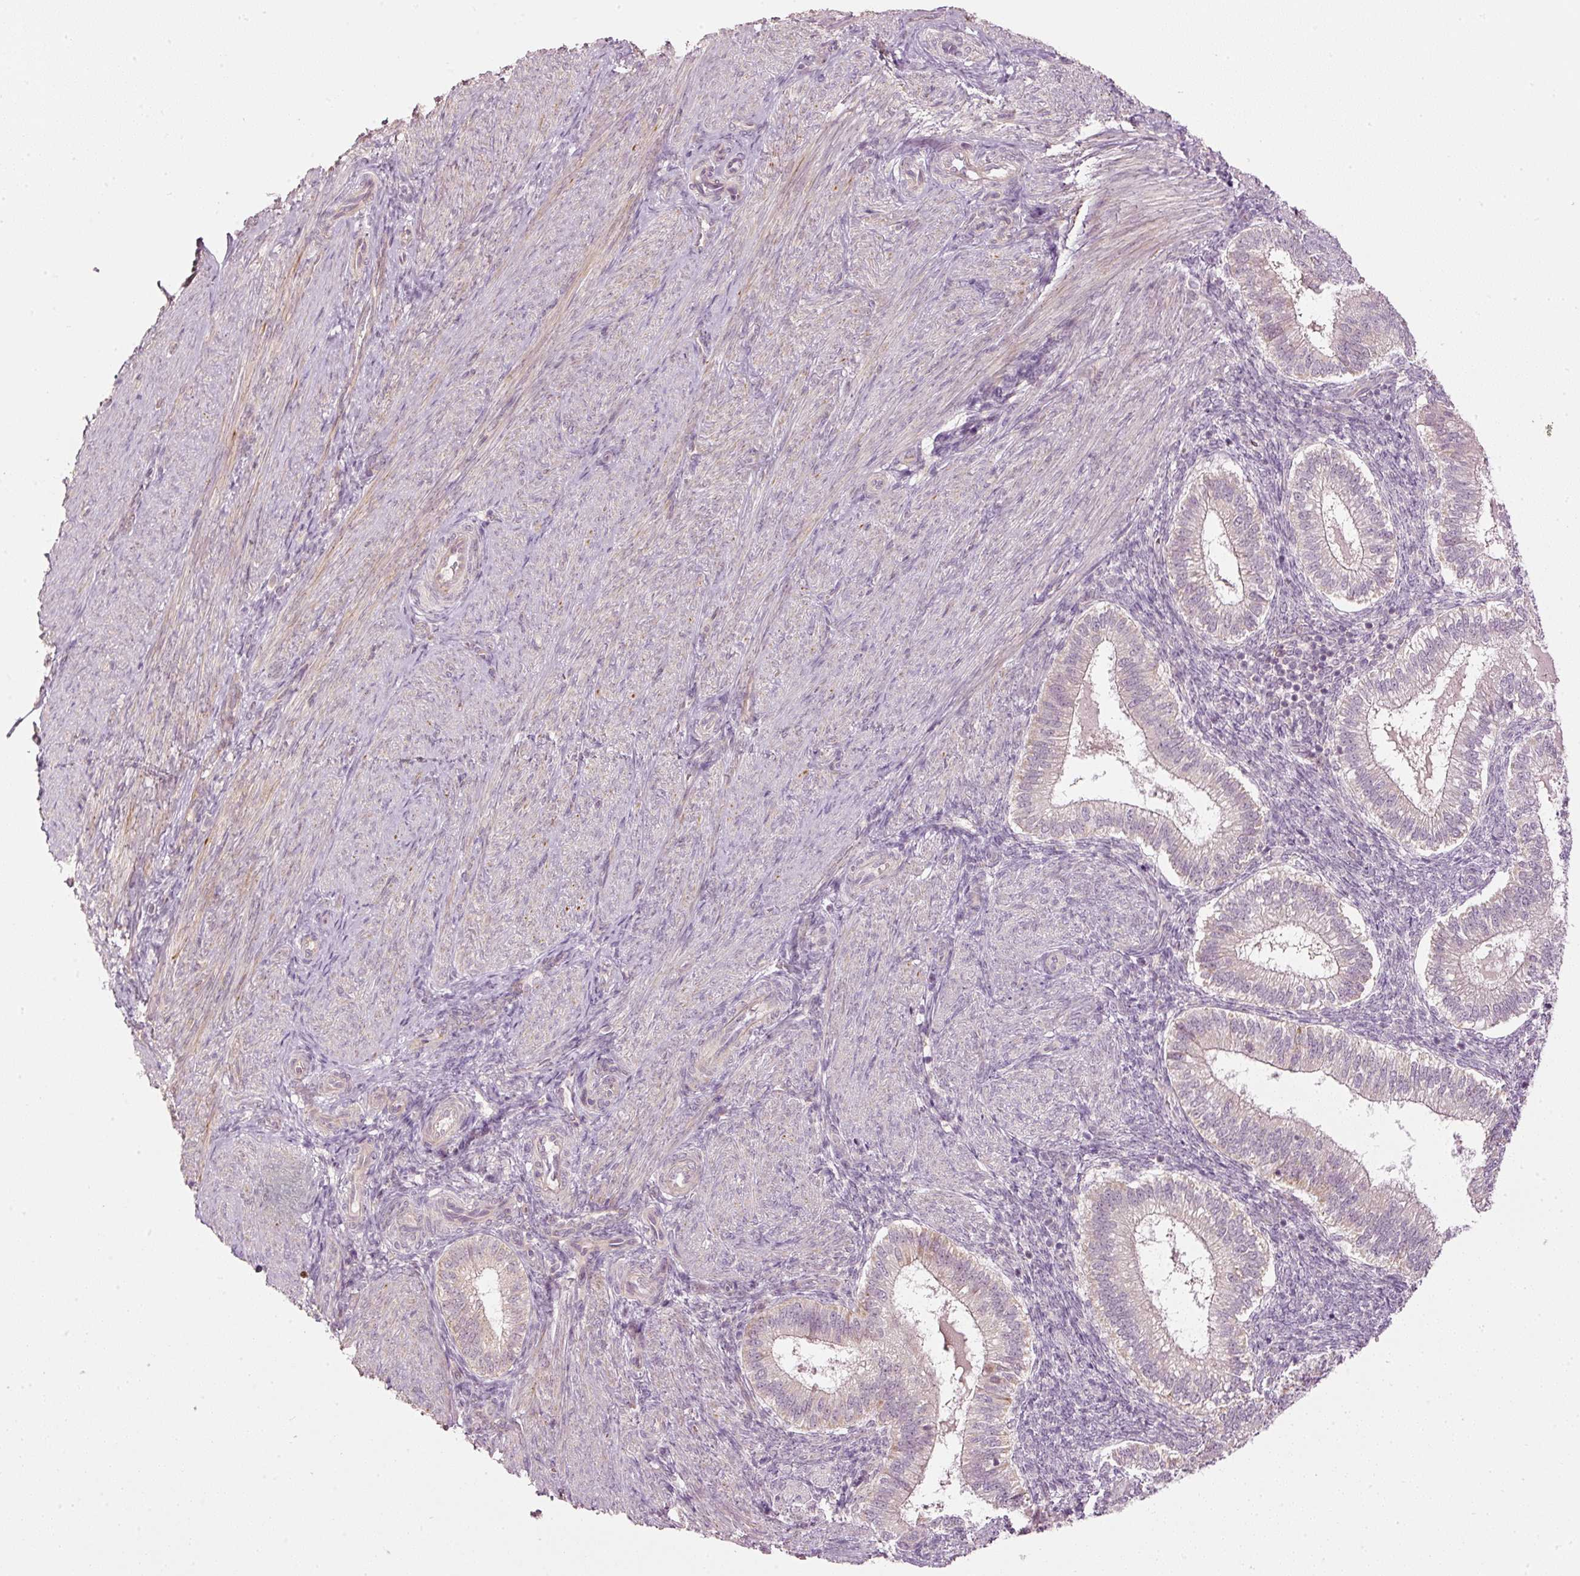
{"staining": {"intensity": "negative", "quantity": "none", "location": "none"}, "tissue": "endometrium", "cell_type": "Cells in endometrial stroma", "image_type": "normal", "snomed": [{"axis": "morphology", "description": "Normal tissue, NOS"}, {"axis": "topography", "description": "Endometrium"}], "caption": "Micrograph shows no protein staining in cells in endometrial stroma of unremarkable endometrium.", "gene": "CDC20B", "patient": {"sex": "female", "age": 25}}